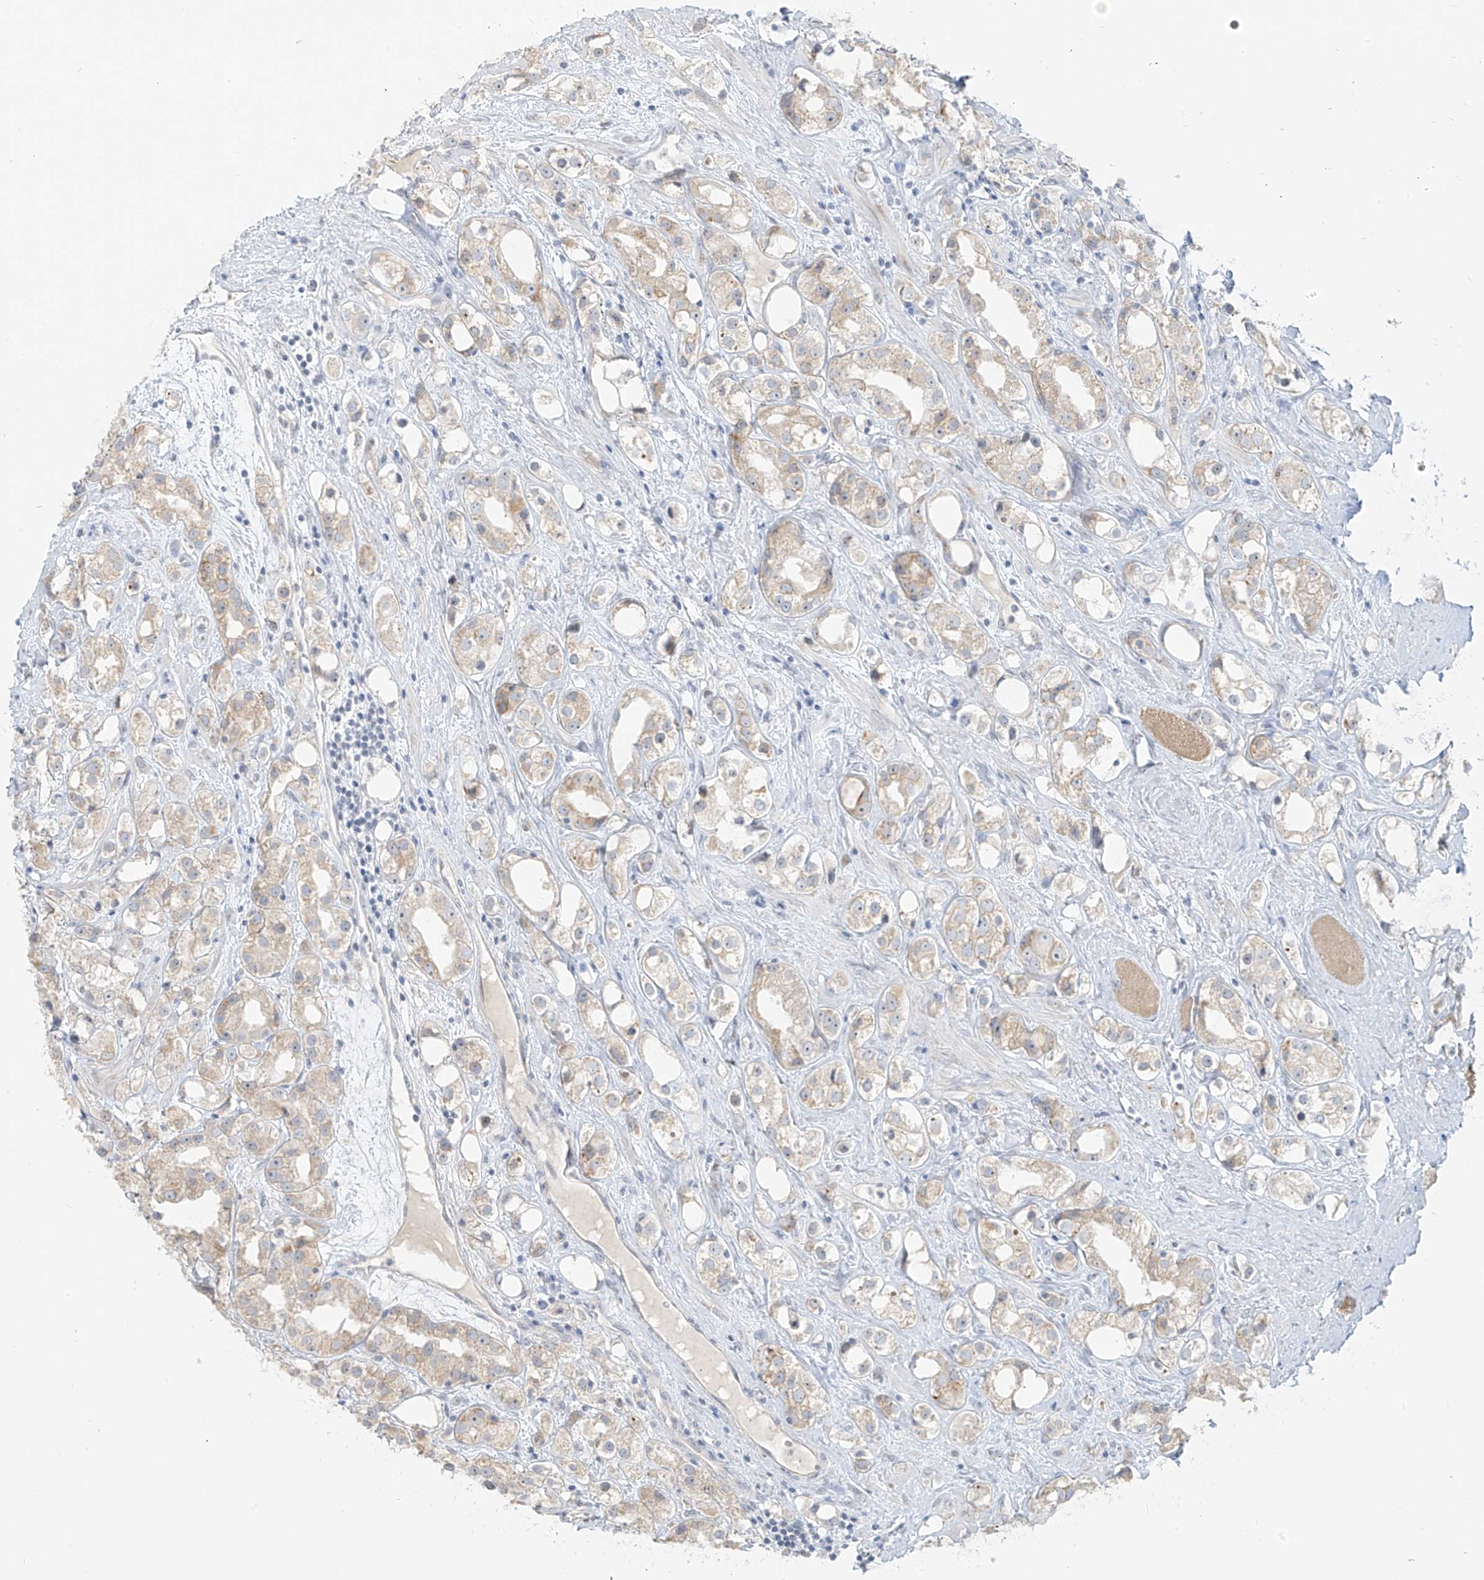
{"staining": {"intensity": "weak", "quantity": "<25%", "location": "cytoplasmic/membranous"}, "tissue": "prostate cancer", "cell_type": "Tumor cells", "image_type": "cancer", "snomed": [{"axis": "morphology", "description": "Adenocarcinoma, NOS"}, {"axis": "topography", "description": "Prostate"}], "caption": "DAB (3,3'-diaminobenzidine) immunohistochemical staining of adenocarcinoma (prostate) exhibits no significant expression in tumor cells.", "gene": "C2orf42", "patient": {"sex": "male", "age": 79}}